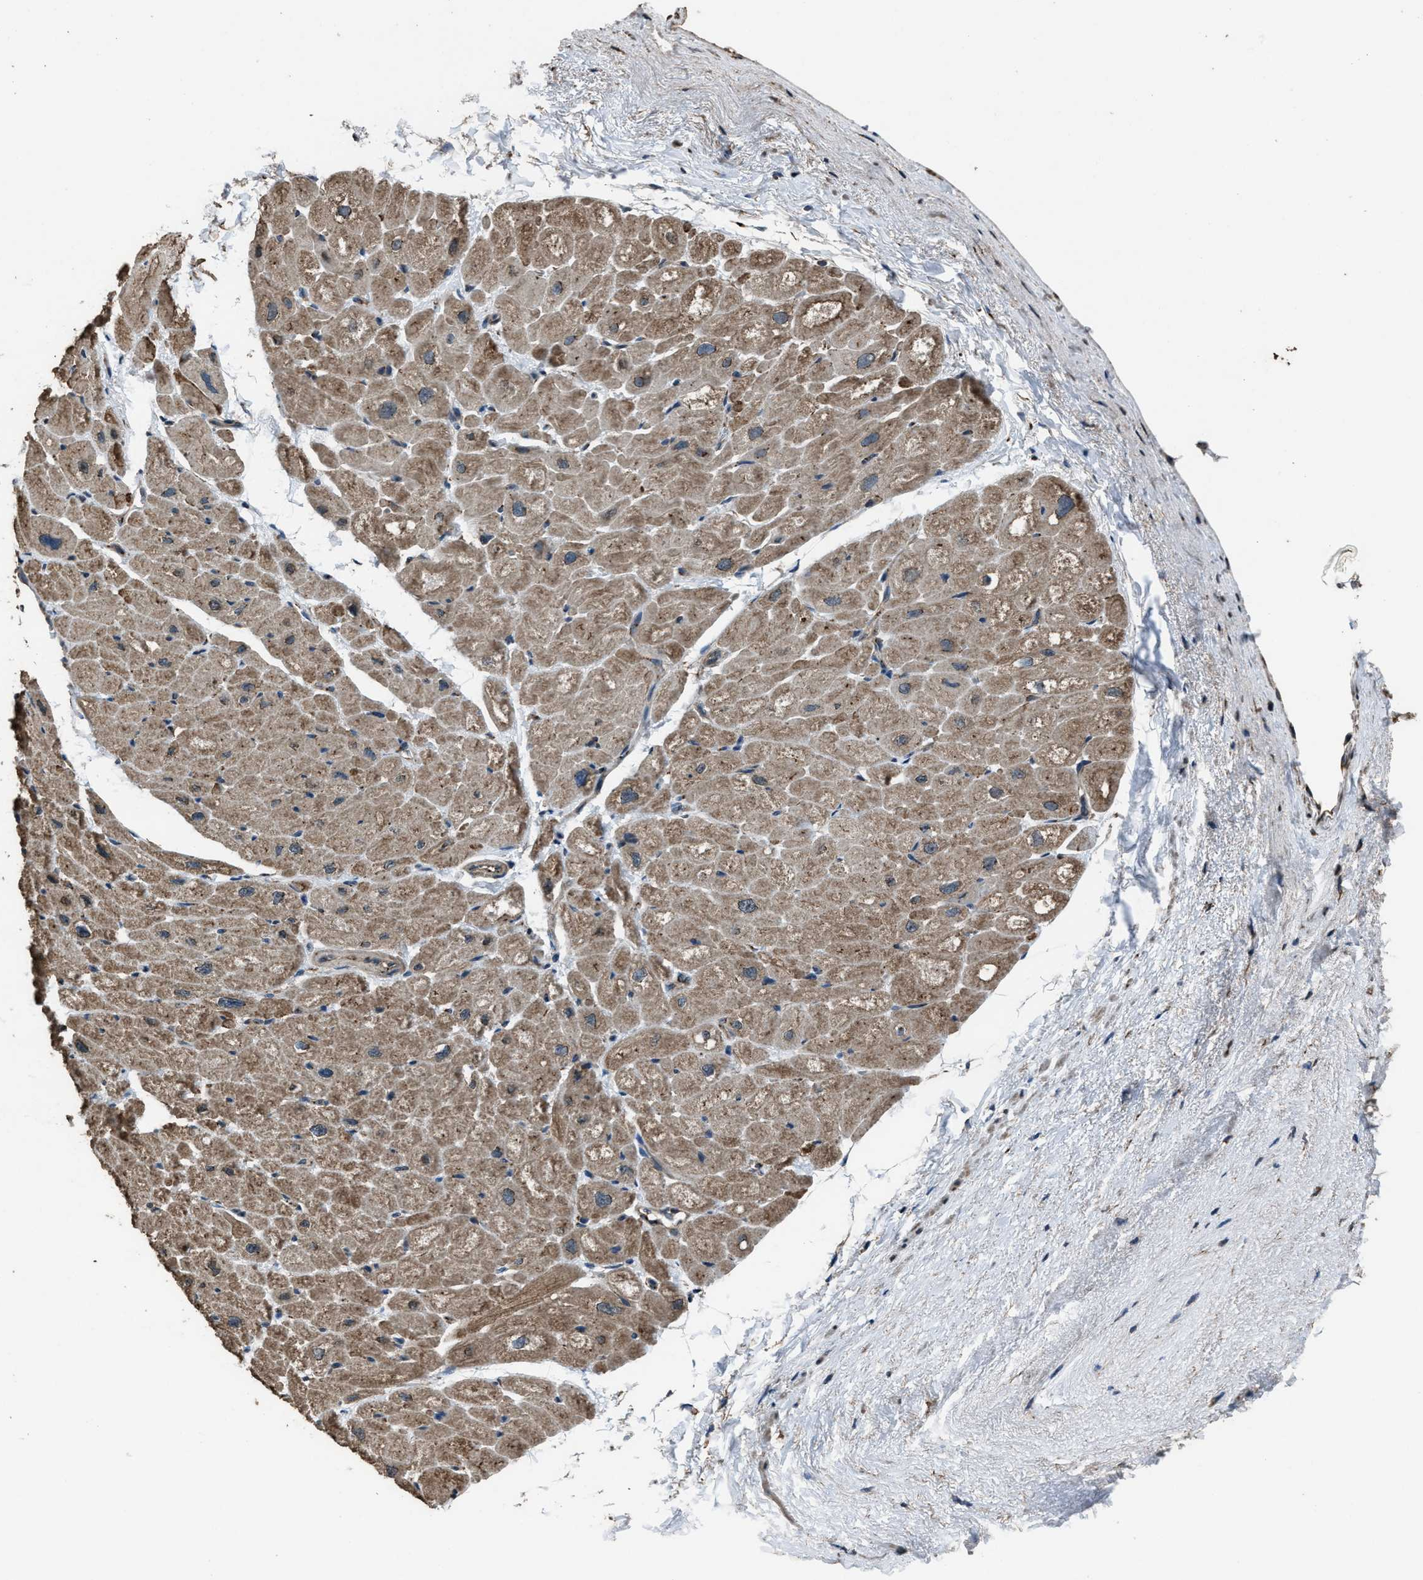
{"staining": {"intensity": "moderate", "quantity": "25%-75%", "location": "cytoplasmic/membranous"}, "tissue": "heart muscle", "cell_type": "Cardiomyocytes", "image_type": "normal", "snomed": [{"axis": "morphology", "description": "Normal tissue, NOS"}, {"axis": "topography", "description": "Heart"}], "caption": "Human heart muscle stained for a protein (brown) reveals moderate cytoplasmic/membranous positive positivity in about 25%-75% of cardiomyocytes.", "gene": "SLC38A10", "patient": {"sex": "male", "age": 49}}